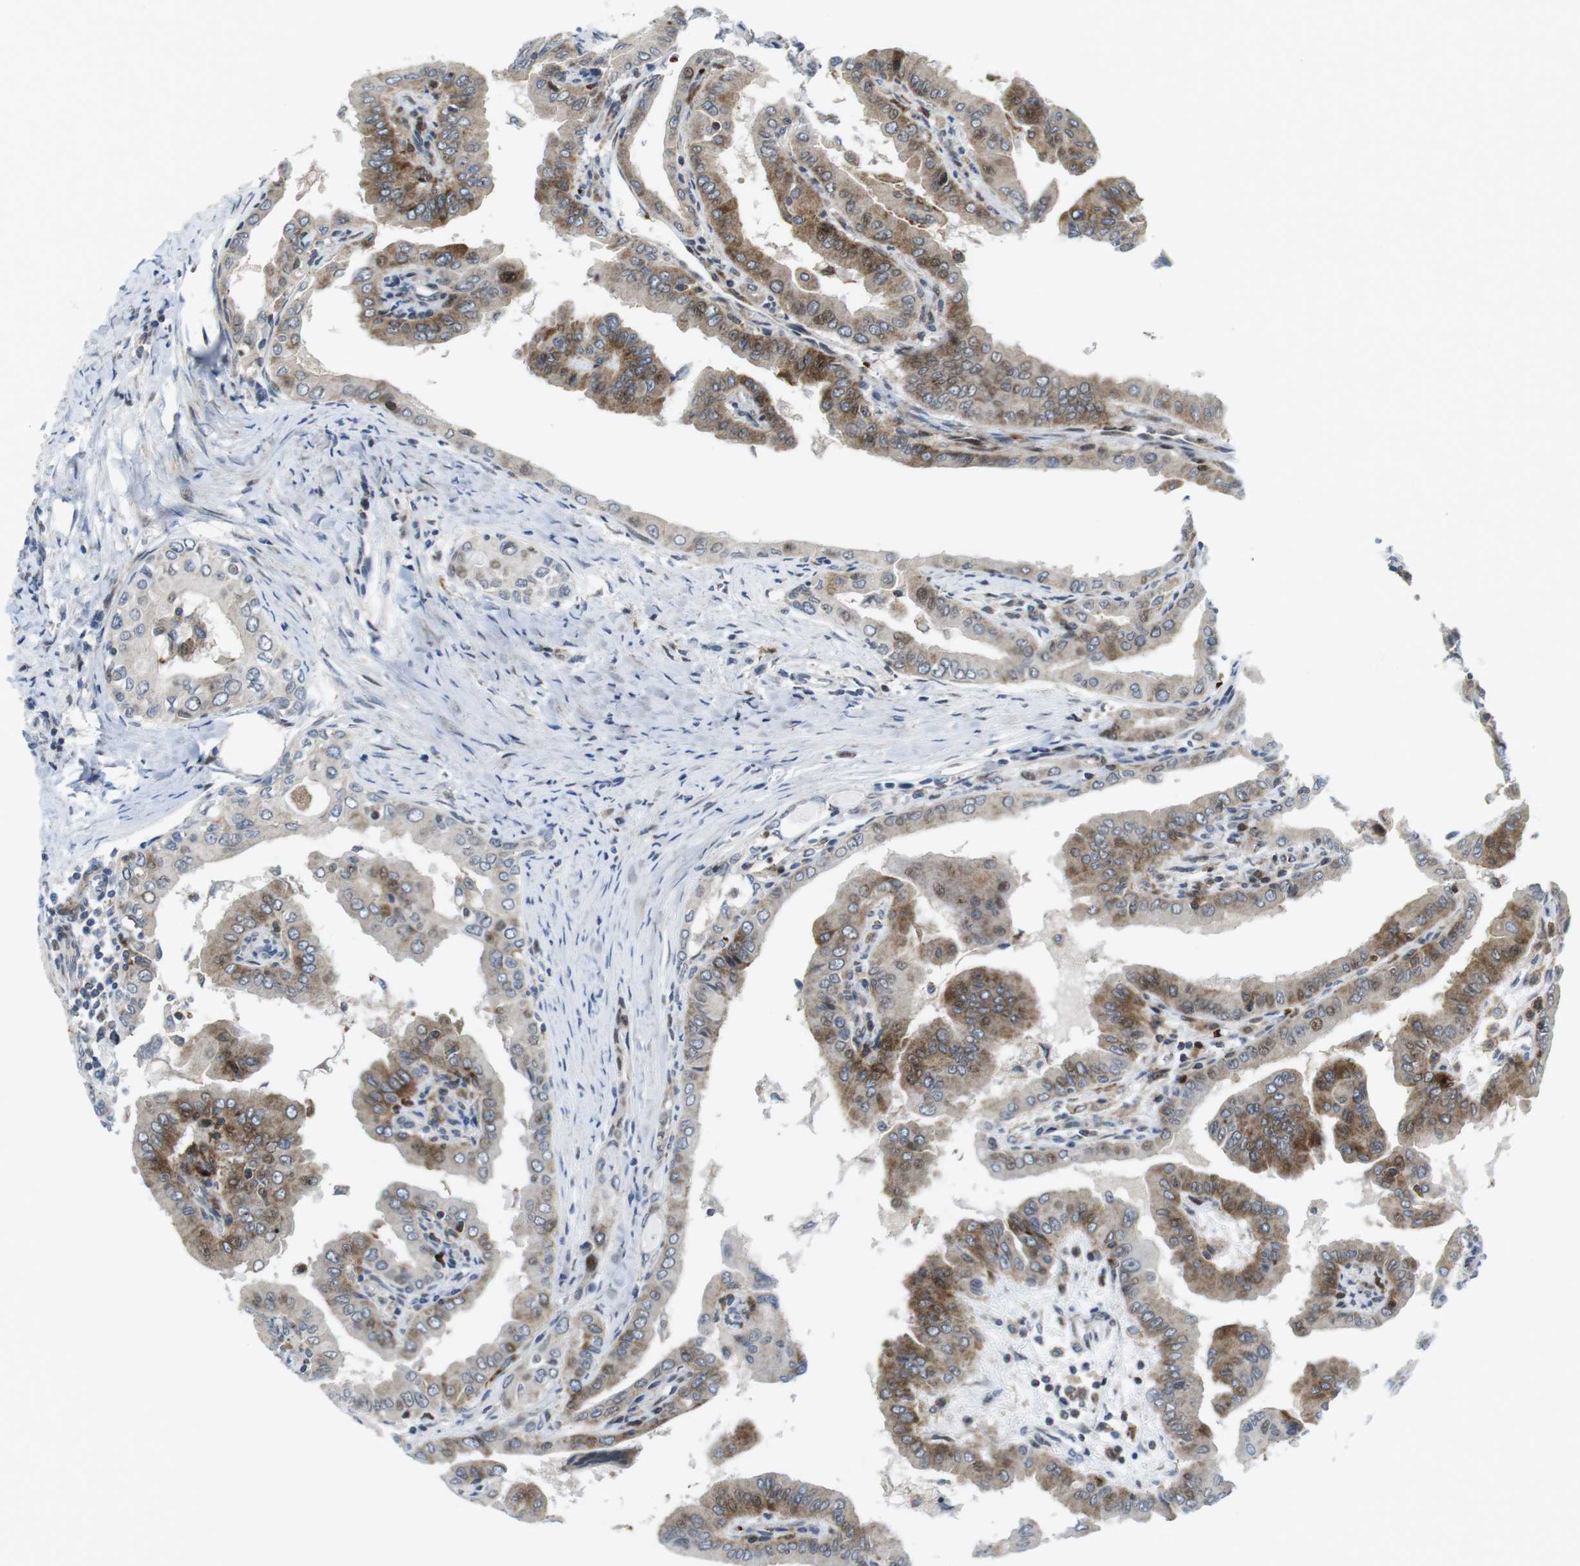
{"staining": {"intensity": "moderate", "quantity": "25%-75%", "location": "cytoplasmic/membranous"}, "tissue": "thyroid cancer", "cell_type": "Tumor cells", "image_type": "cancer", "snomed": [{"axis": "morphology", "description": "Papillary adenocarcinoma, NOS"}, {"axis": "topography", "description": "Thyroid gland"}], "caption": "IHC staining of papillary adenocarcinoma (thyroid), which displays medium levels of moderate cytoplasmic/membranous staining in about 25%-75% of tumor cells indicating moderate cytoplasmic/membranous protein staining. The staining was performed using DAB (3,3'-diaminobenzidine) (brown) for protein detection and nuclei were counterstained in hematoxylin (blue).", "gene": "CUL7", "patient": {"sex": "male", "age": 33}}